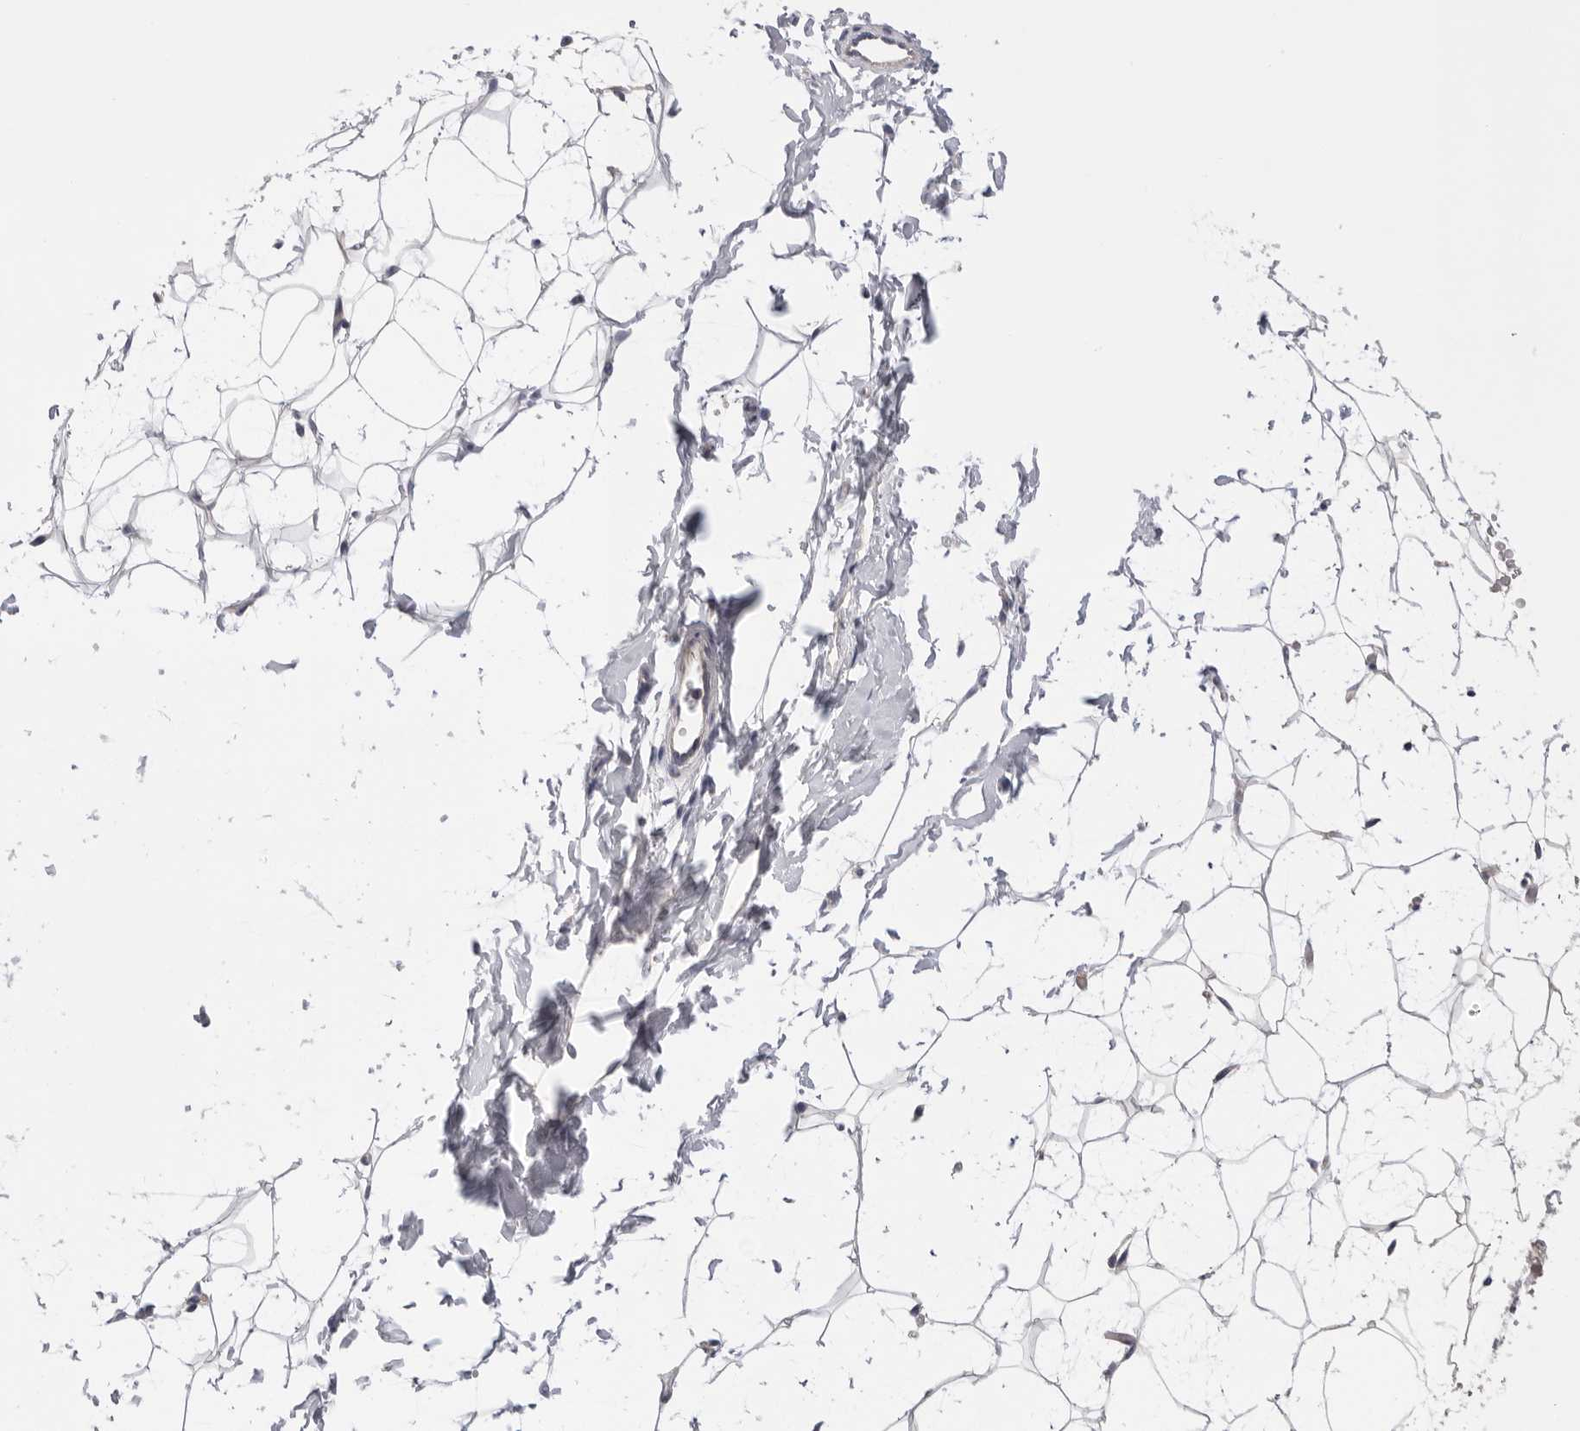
{"staining": {"intensity": "negative", "quantity": "none", "location": "none"}, "tissue": "adipose tissue", "cell_type": "Adipocytes", "image_type": "normal", "snomed": [{"axis": "morphology", "description": "Normal tissue, NOS"}, {"axis": "topography", "description": "Breast"}], "caption": "Immunohistochemistry (IHC) micrograph of normal adipose tissue stained for a protein (brown), which exhibits no staining in adipocytes.", "gene": "CCDC126", "patient": {"sex": "female", "age": 23}}